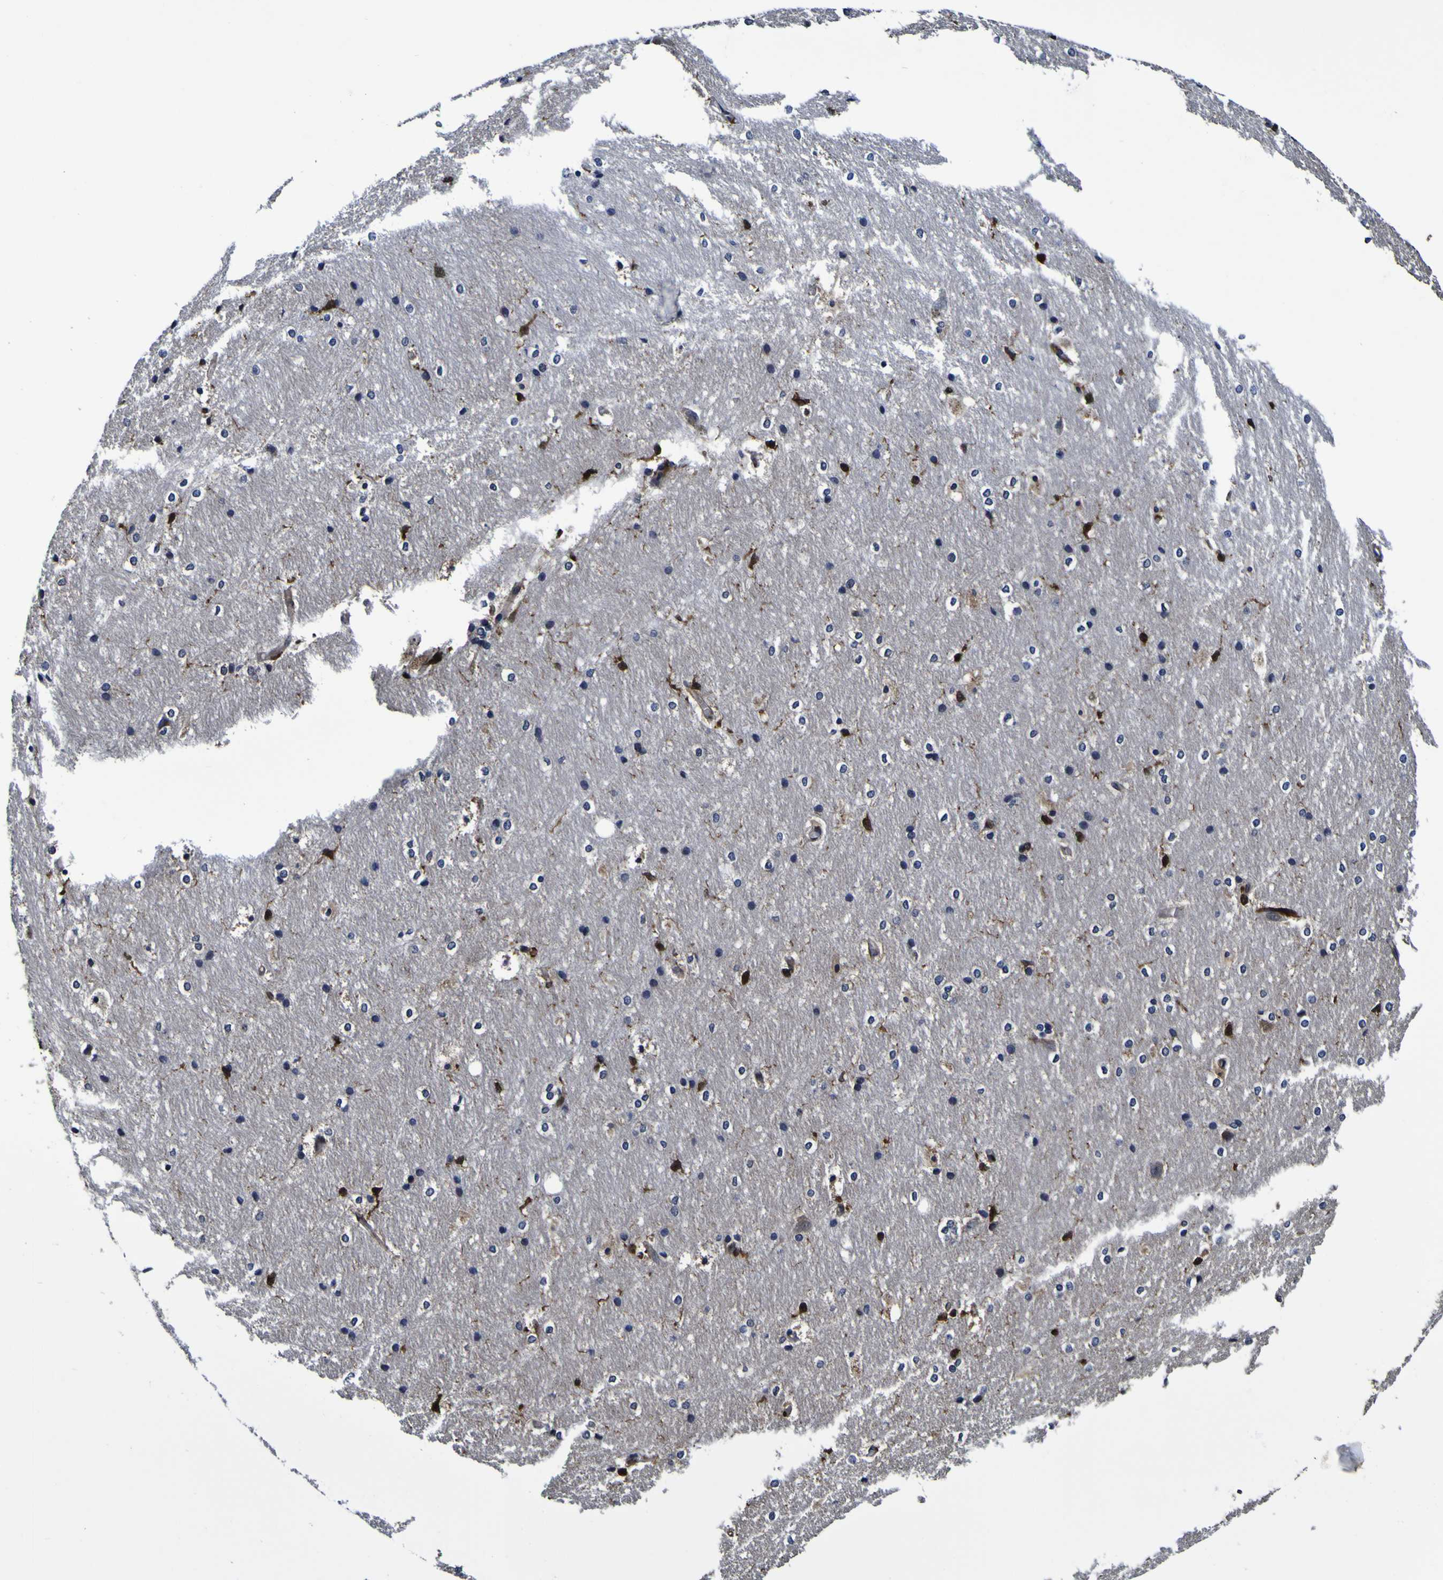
{"staining": {"intensity": "strong", "quantity": "<25%", "location": "cytoplasmic/membranous,nuclear"}, "tissue": "hippocampus", "cell_type": "Glial cells", "image_type": "normal", "snomed": [{"axis": "morphology", "description": "Normal tissue, NOS"}, {"axis": "topography", "description": "Hippocampus"}], "caption": "This photomicrograph reveals immunohistochemistry (IHC) staining of normal human hippocampus, with medium strong cytoplasmic/membranous,nuclear positivity in about <25% of glial cells.", "gene": "GPX1", "patient": {"sex": "female", "age": 19}}